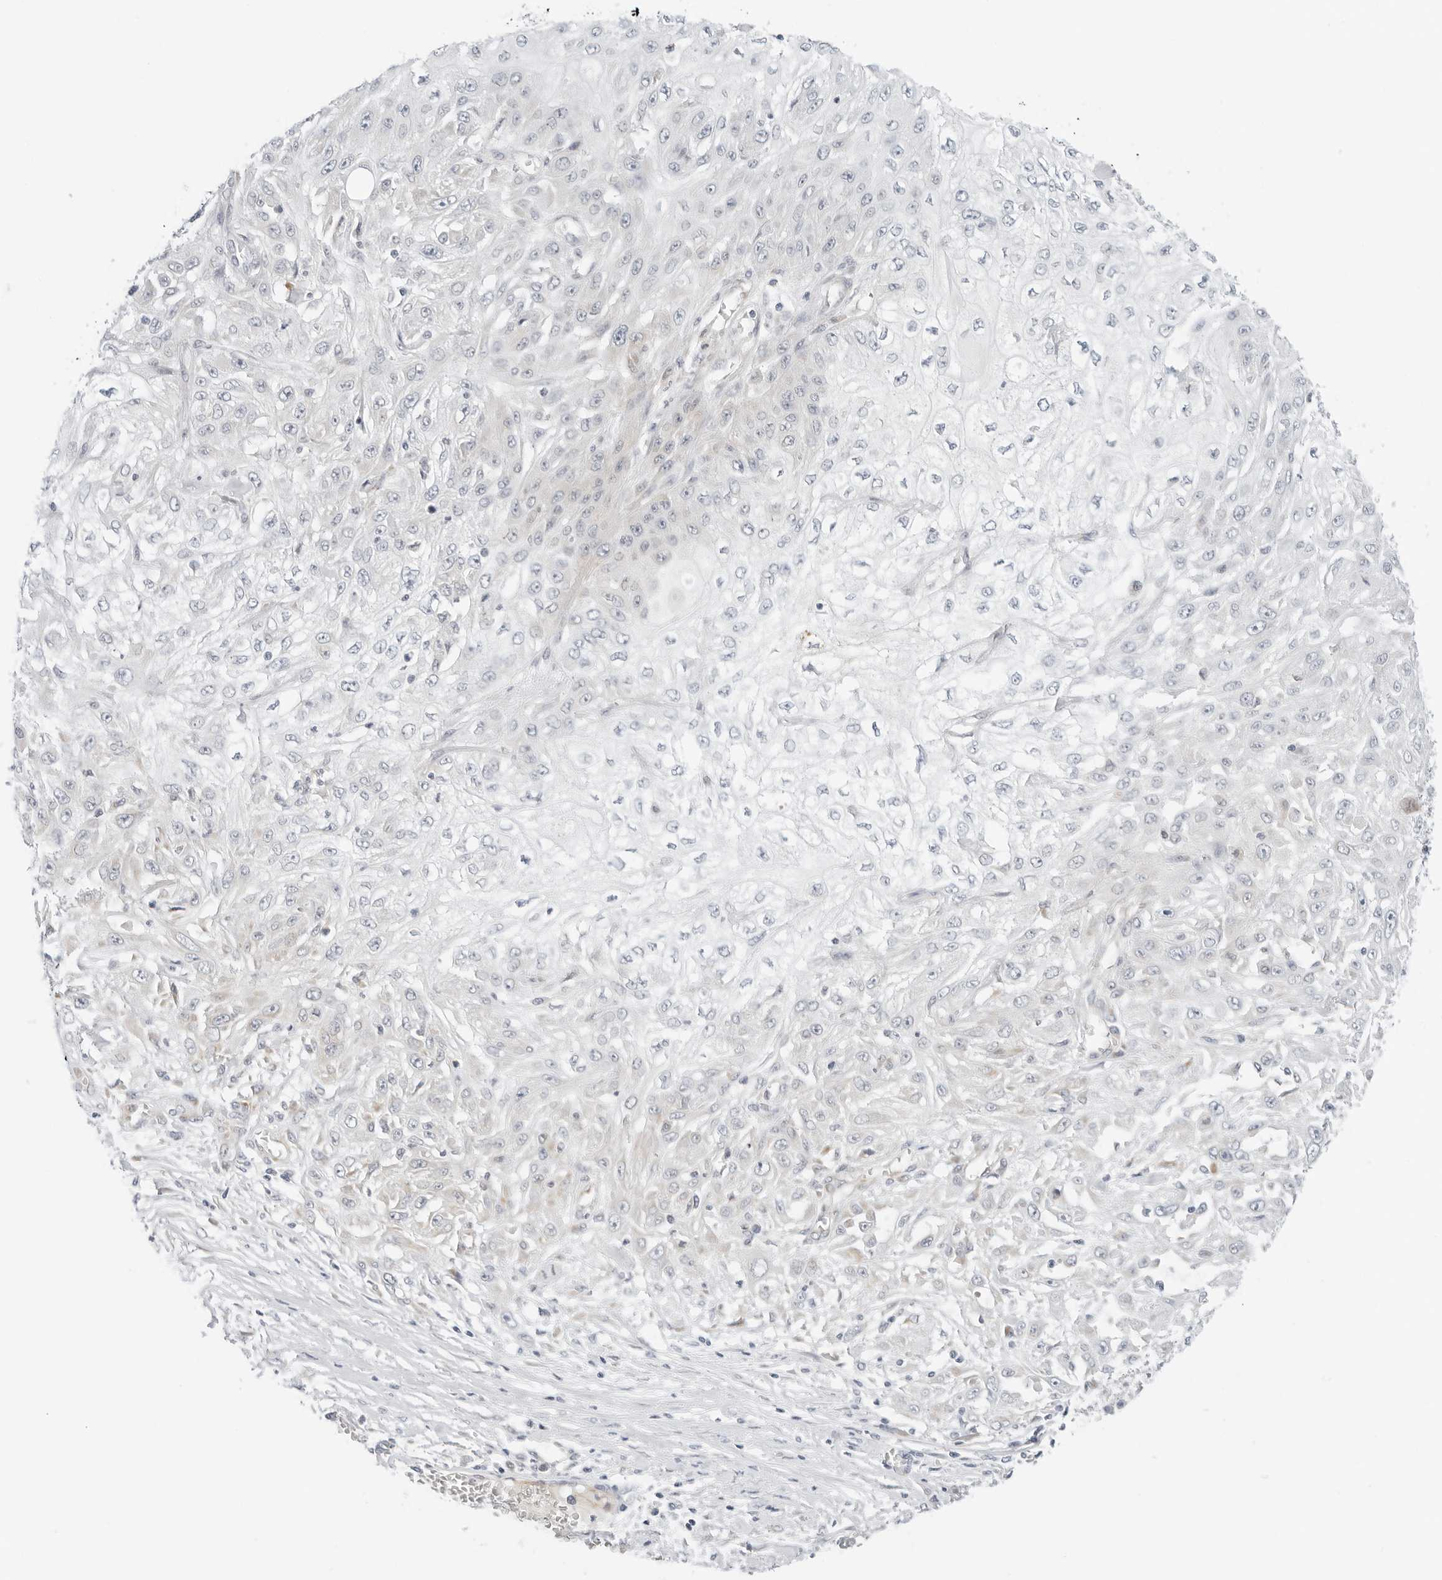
{"staining": {"intensity": "negative", "quantity": "none", "location": "none"}, "tissue": "skin cancer", "cell_type": "Tumor cells", "image_type": "cancer", "snomed": [{"axis": "morphology", "description": "Squamous cell carcinoma, NOS"}, {"axis": "morphology", "description": "Squamous cell carcinoma, metastatic, NOS"}, {"axis": "topography", "description": "Skin"}, {"axis": "topography", "description": "Lymph node"}], "caption": "A micrograph of human skin metastatic squamous cell carcinoma is negative for staining in tumor cells. (Stains: DAB immunohistochemistry with hematoxylin counter stain, Microscopy: brightfield microscopy at high magnification).", "gene": "RC3H1", "patient": {"sex": "male", "age": 75}}